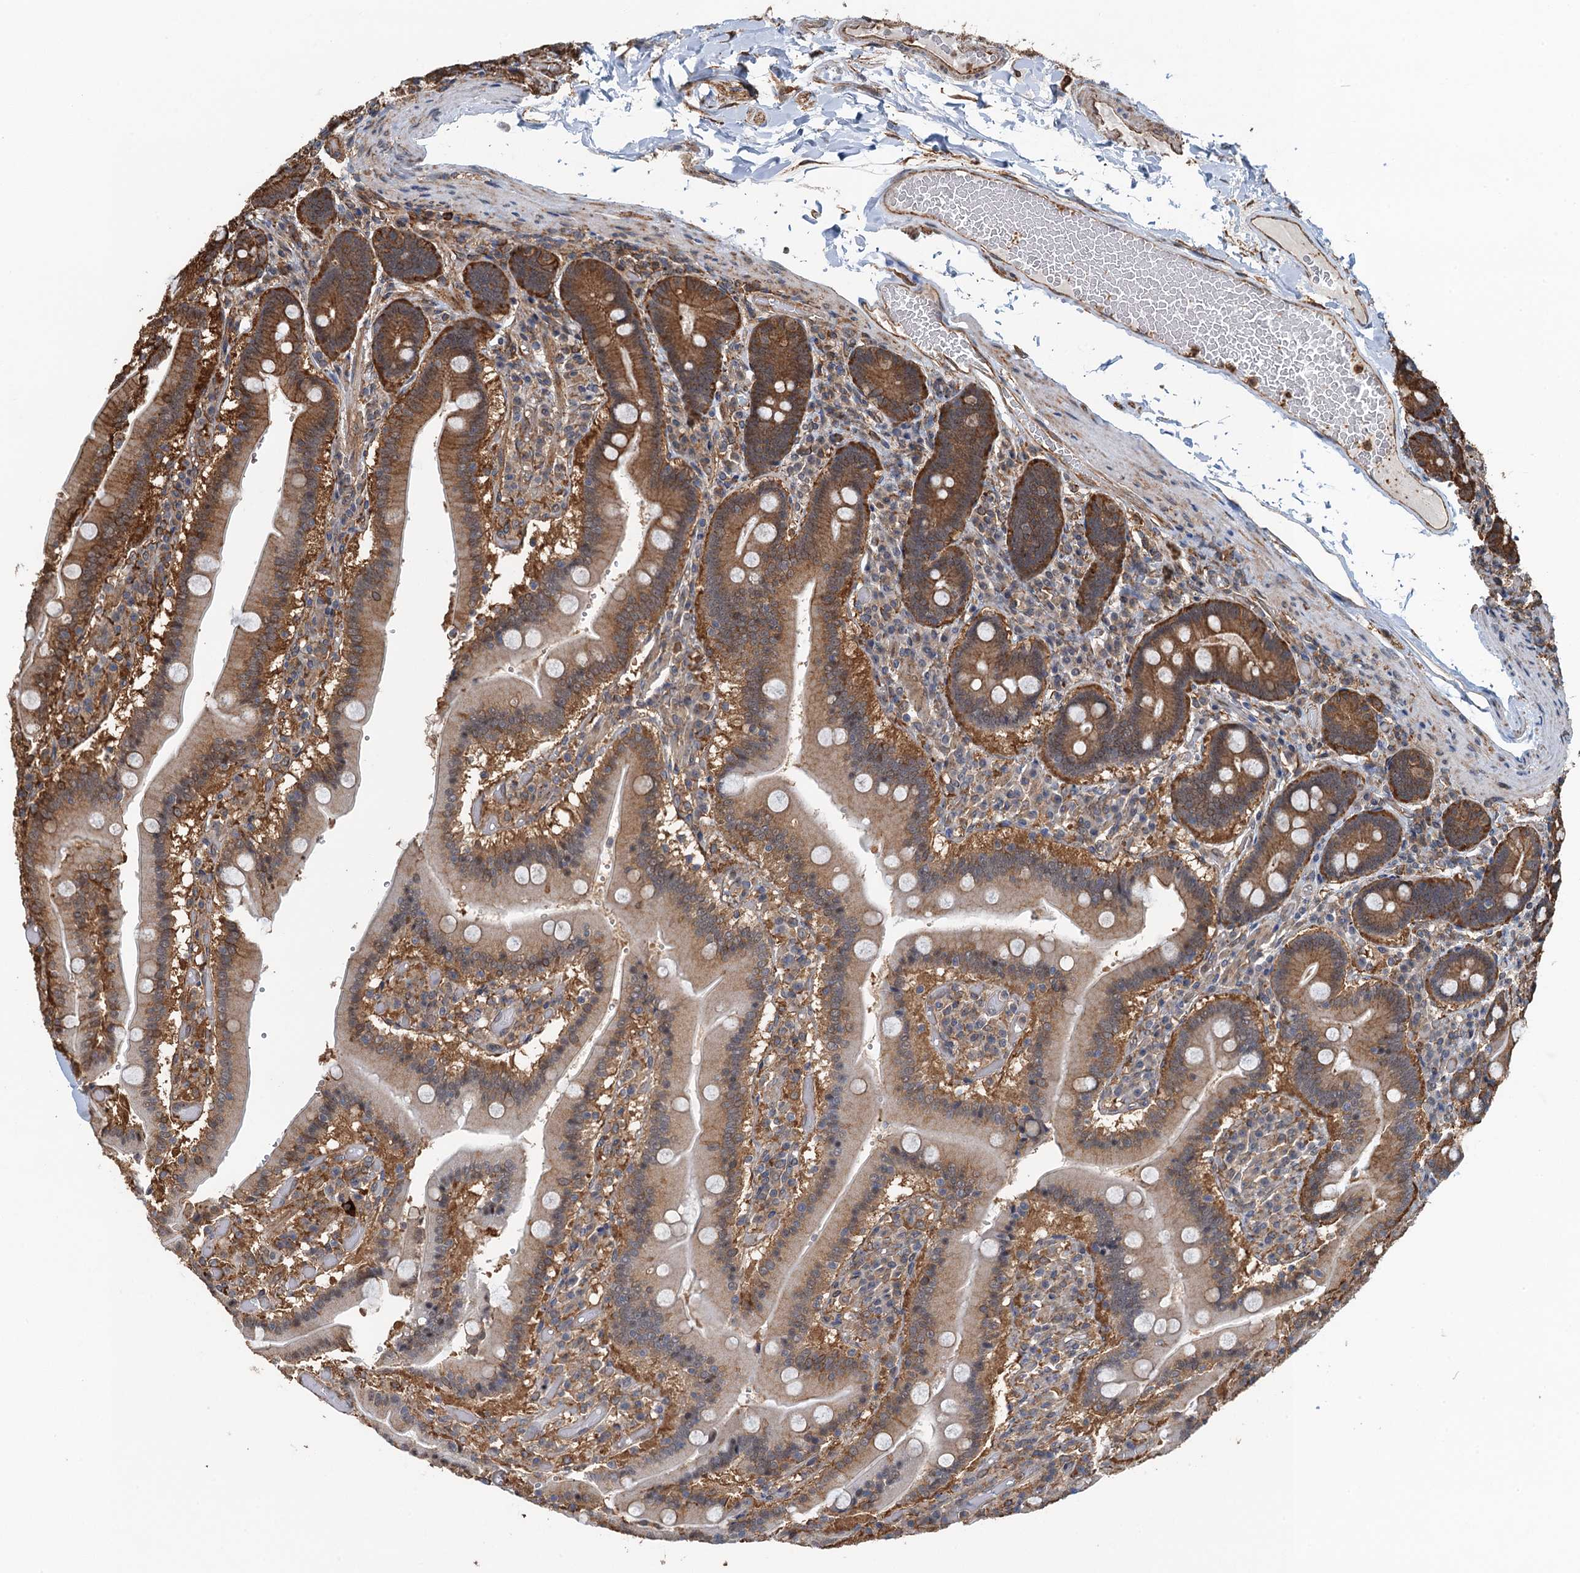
{"staining": {"intensity": "strong", "quantity": "25%-75%", "location": "cytoplasmic/membranous"}, "tissue": "duodenum", "cell_type": "Glandular cells", "image_type": "normal", "snomed": [{"axis": "morphology", "description": "Normal tissue, NOS"}, {"axis": "topography", "description": "Duodenum"}], "caption": "Immunohistochemistry (DAB (3,3'-diaminobenzidine)) staining of unremarkable human duodenum demonstrates strong cytoplasmic/membranous protein expression in approximately 25%-75% of glandular cells. The staining is performed using DAB (3,3'-diaminobenzidine) brown chromogen to label protein expression. The nuclei are counter-stained blue using hematoxylin.", "gene": "WHAMM", "patient": {"sex": "female", "age": 62}}